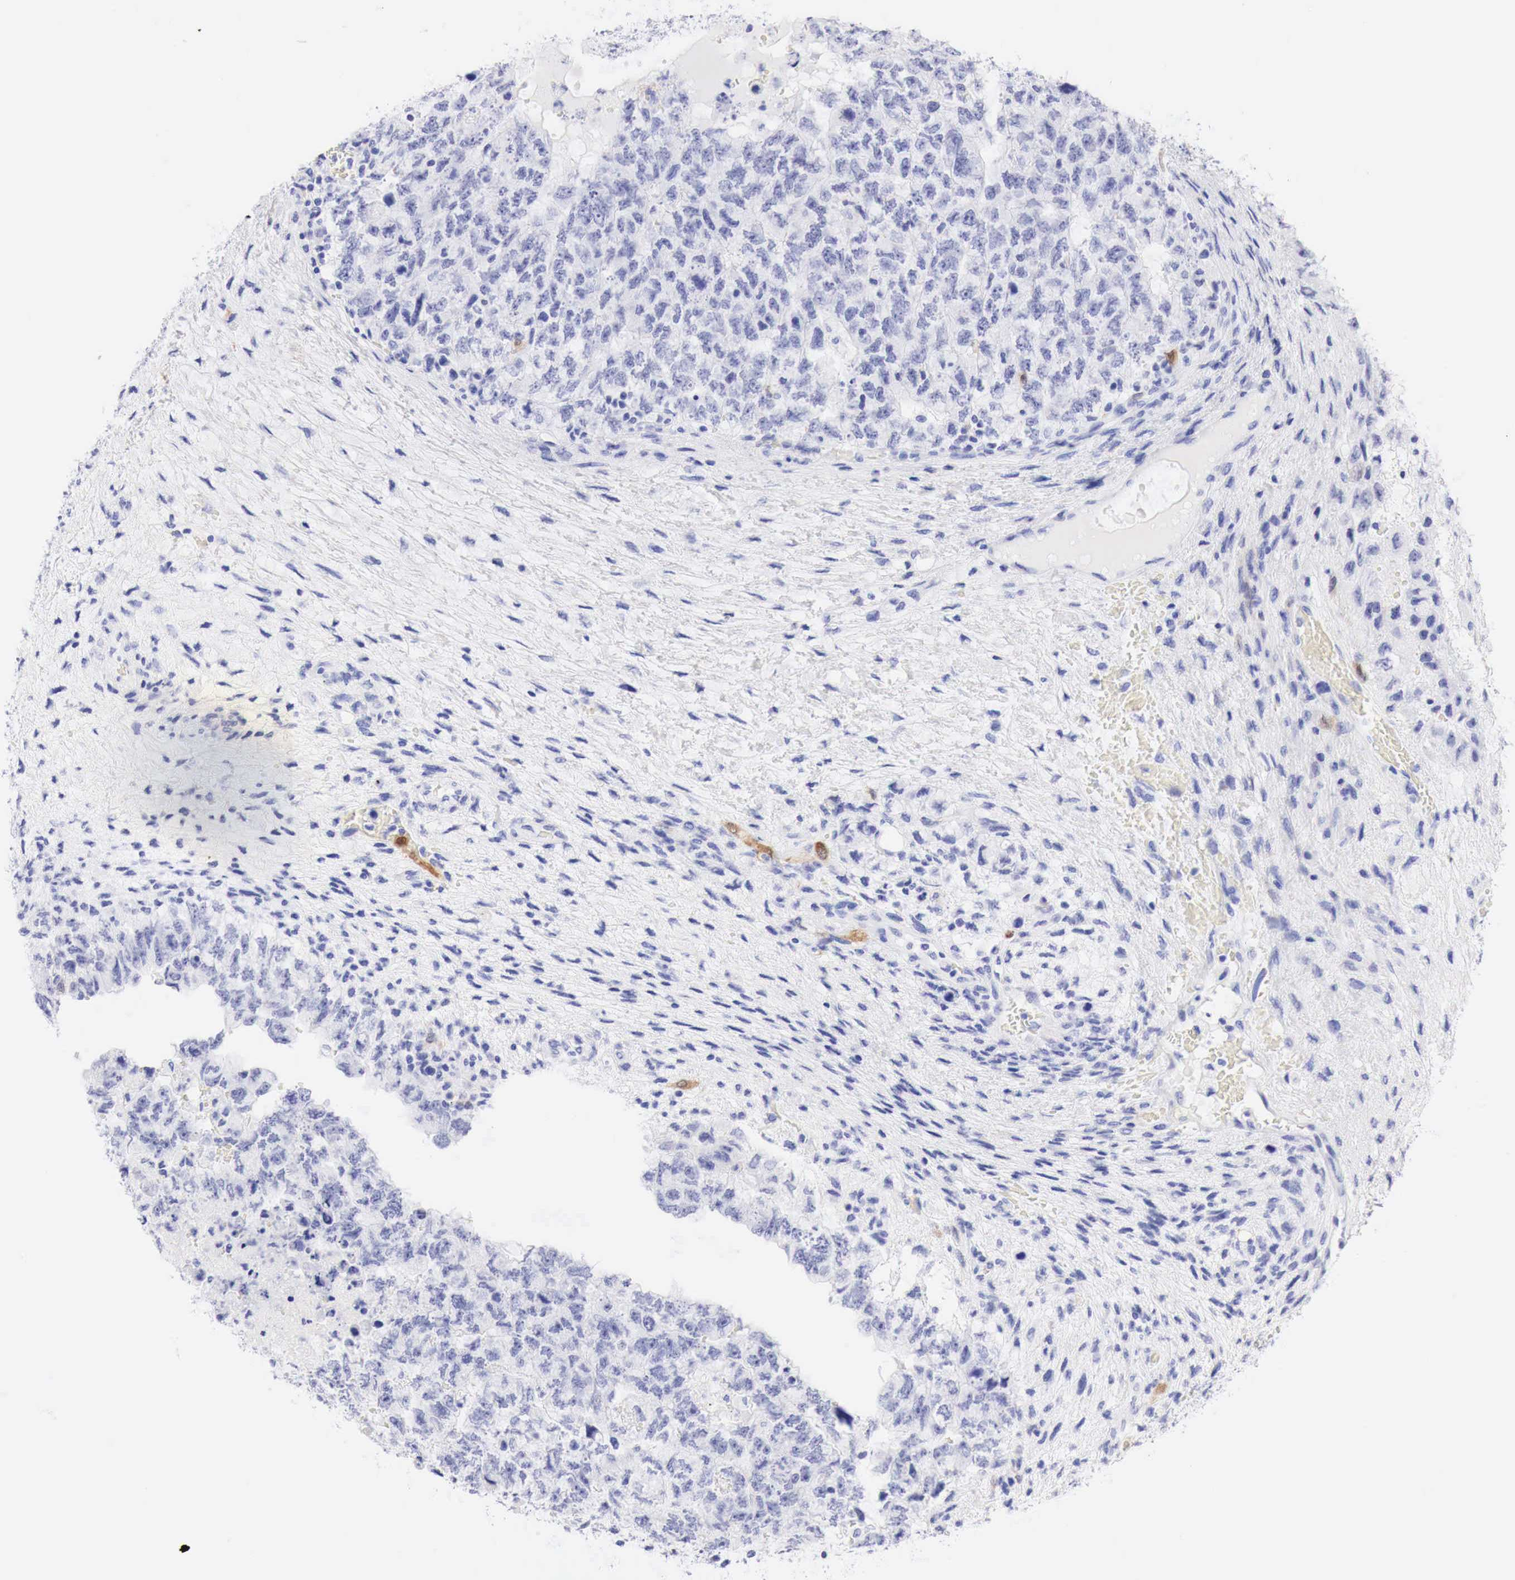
{"staining": {"intensity": "moderate", "quantity": "<25%", "location": "cytoplasmic/membranous,nuclear"}, "tissue": "testis cancer", "cell_type": "Tumor cells", "image_type": "cancer", "snomed": [{"axis": "morphology", "description": "Carcinoma, Embryonal, NOS"}, {"axis": "topography", "description": "Testis"}], "caption": "Immunohistochemistry (IHC) of testis cancer (embryonal carcinoma) exhibits low levels of moderate cytoplasmic/membranous and nuclear positivity in approximately <25% of tumor cells.", "gene": "CDKN2A", "patient": {"sex": "male", "age": 36}}